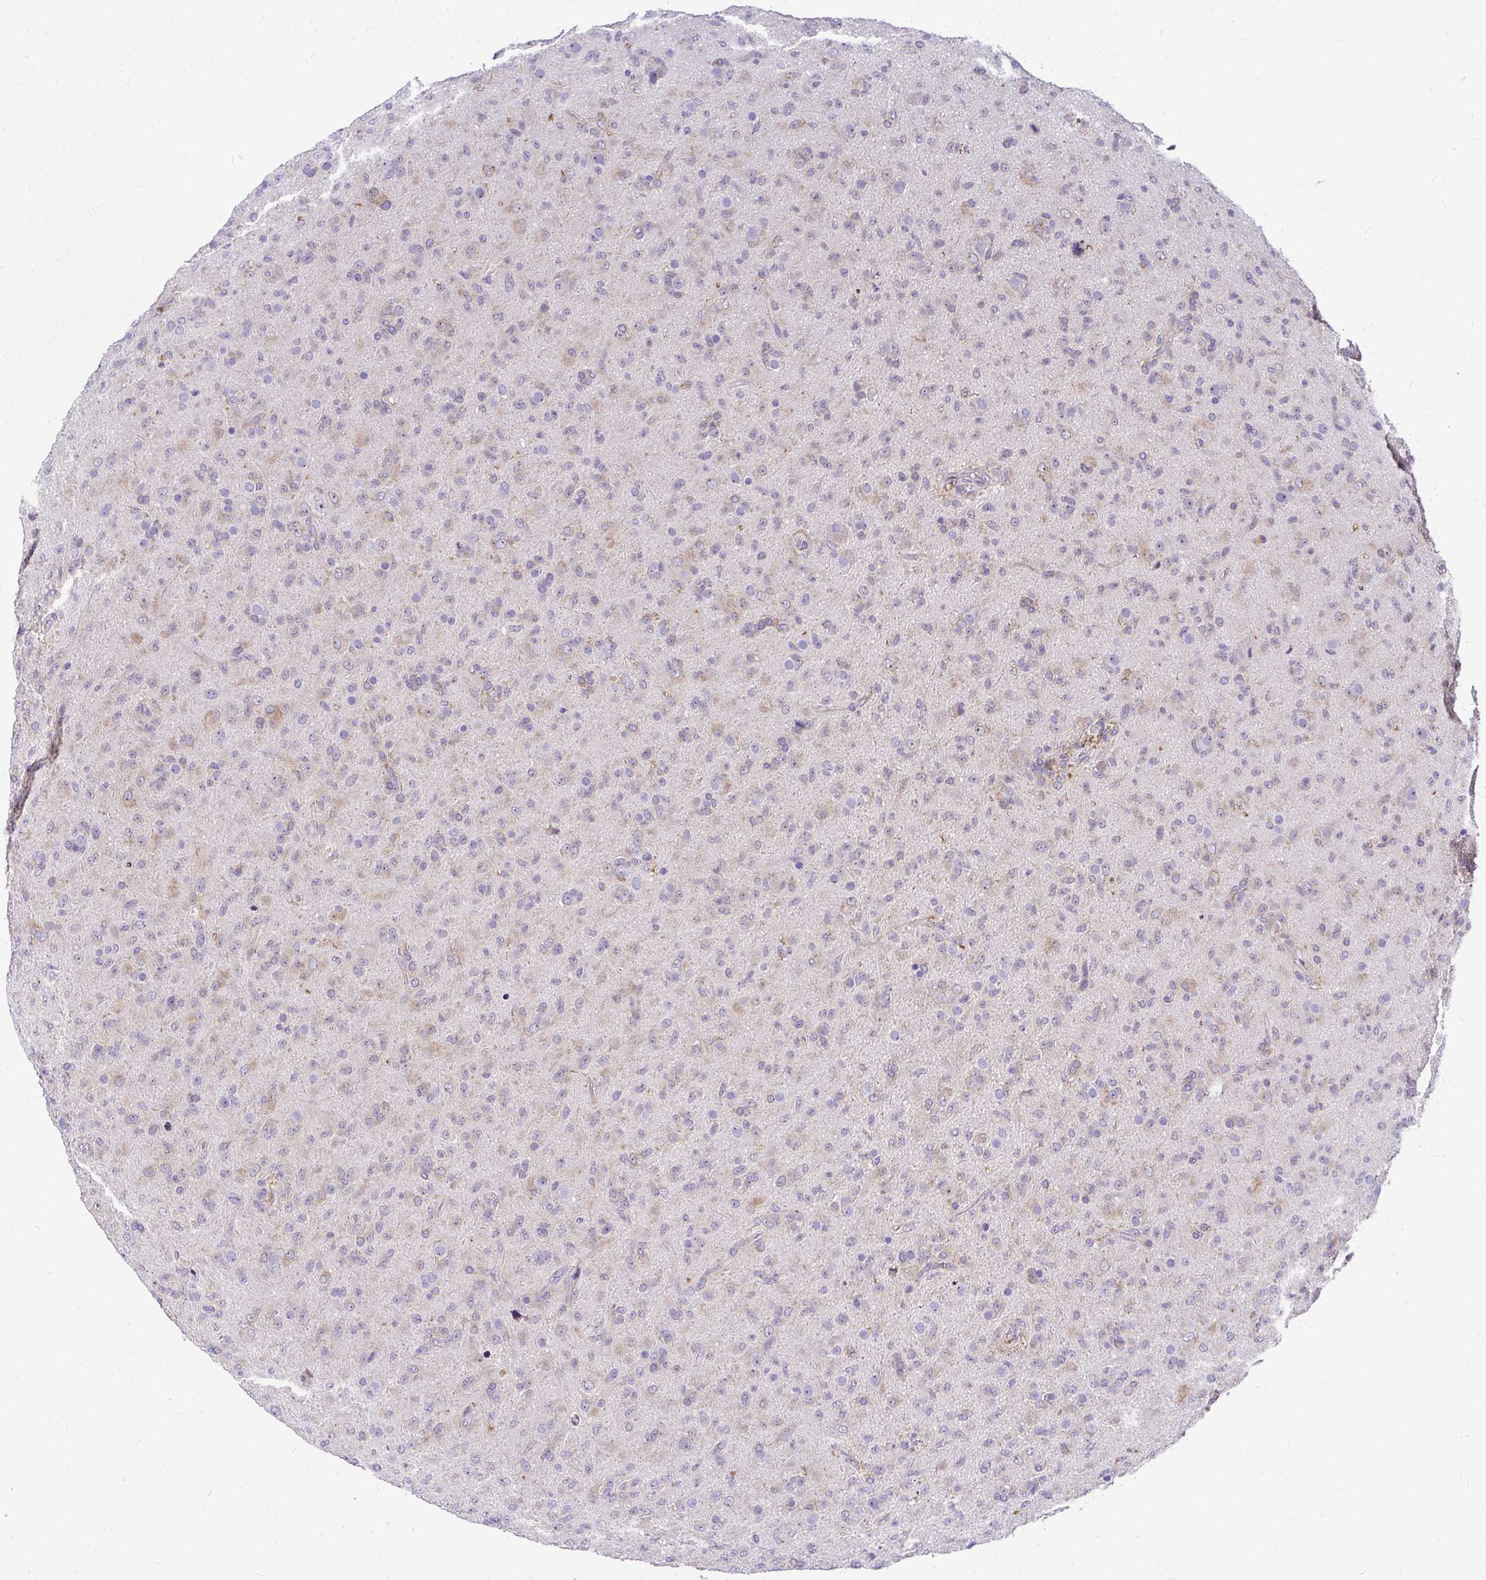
{"staining": {"intensity": "weak", "quantity": "<25%", "location": "cytoplasmic/membranous"}, "tissue": "glioma", "cell_type": "Tumor cells", "image_type": "cancer", "snomed": [{"axis": "morphology", "description": "Glioma, malignant, Low grade"}, {"axis": "topography", "description": "Brain"}], "caption": "High power microscopy photomicrograph of an IHC image of malignant low-grade glioma, revealing no significant staining in tumor cells. Nuclei are stained in blue.", "gene": "NIFK", "patient": {"sex": "male", "age": 65}}